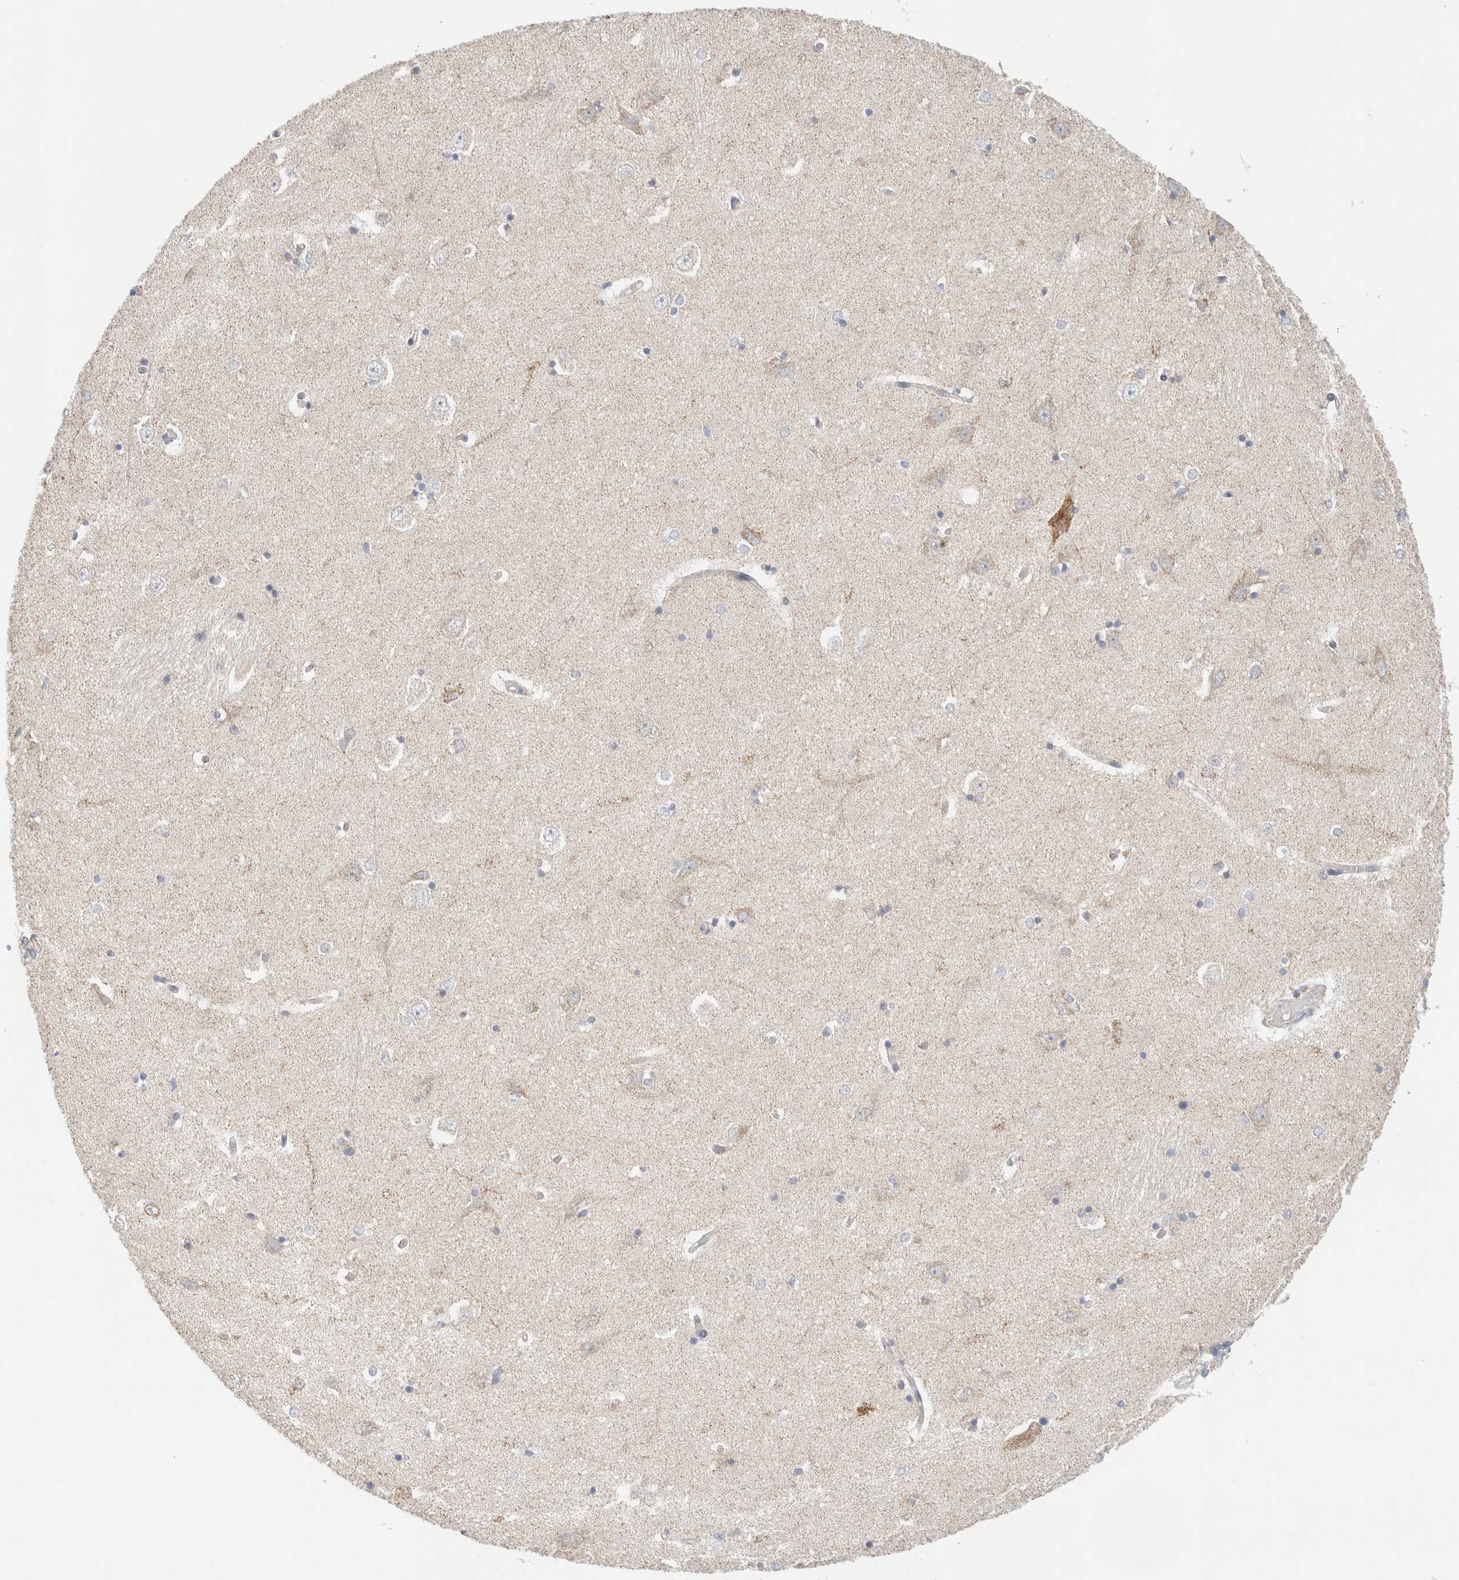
{"staining": {"intensity": "weak", "quantity": "<25%", "location": "cytoplasmic/membranous"}, "tissue": "hippocampus", "cell_type": "Glial cells", "image_type": "normal", "snomed": [{"axis": "morphology", "description": "Normal tissue, NOS"}, {"axis": "topography", "description": "Hippocampus"}], "caption": "Human hippocampus stained for a protein using immunohistochemistry (IHC) shows no expression in glial cells.", "gene": "MRM3", "patient": {"sex": "male", "age": 45}}